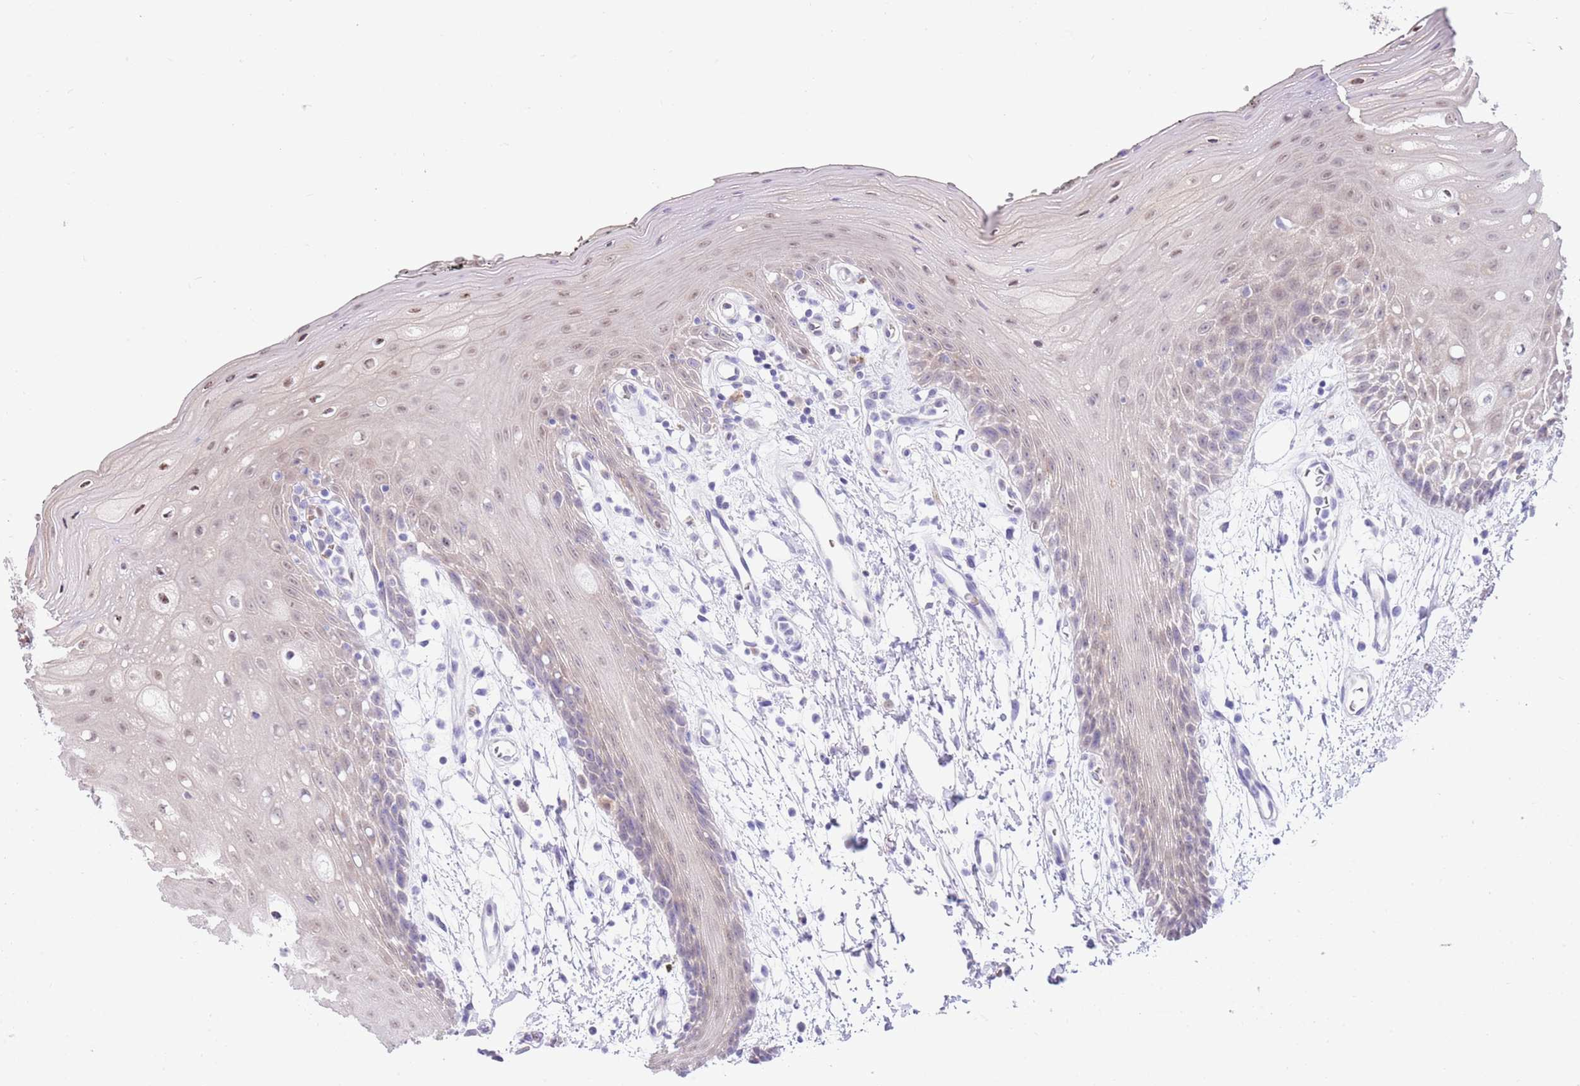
{"staining": {"intensity": "weak", "quantity": "25%-75%", "location": "cytoplasmic/membranous,nuclear"}, "tissue": "oral mucosa", "cell_type": "Squamous epithelial cells", "image_type": "normal", "snomed": [{"axis": "morphology", "description": "Normal tissue, NOS"}, {"axis": "topography", "description": "Oral tissue"}, {"axis": "topography", "description": "Tounge, NOS"}], "caption": "Brown immunohistochemical staining in unremarkable oral mucosa shows weak cytoplasmic/membranous,nuclear expression in approximately 25%-75% of squamous epithelial cells. (Stains: DAB in brown, nuclei in blue, Microscopy: brightfield microscopy at high magnification).", "gene": "DDI2", "patient": {"sex": "female", "age": 59}}